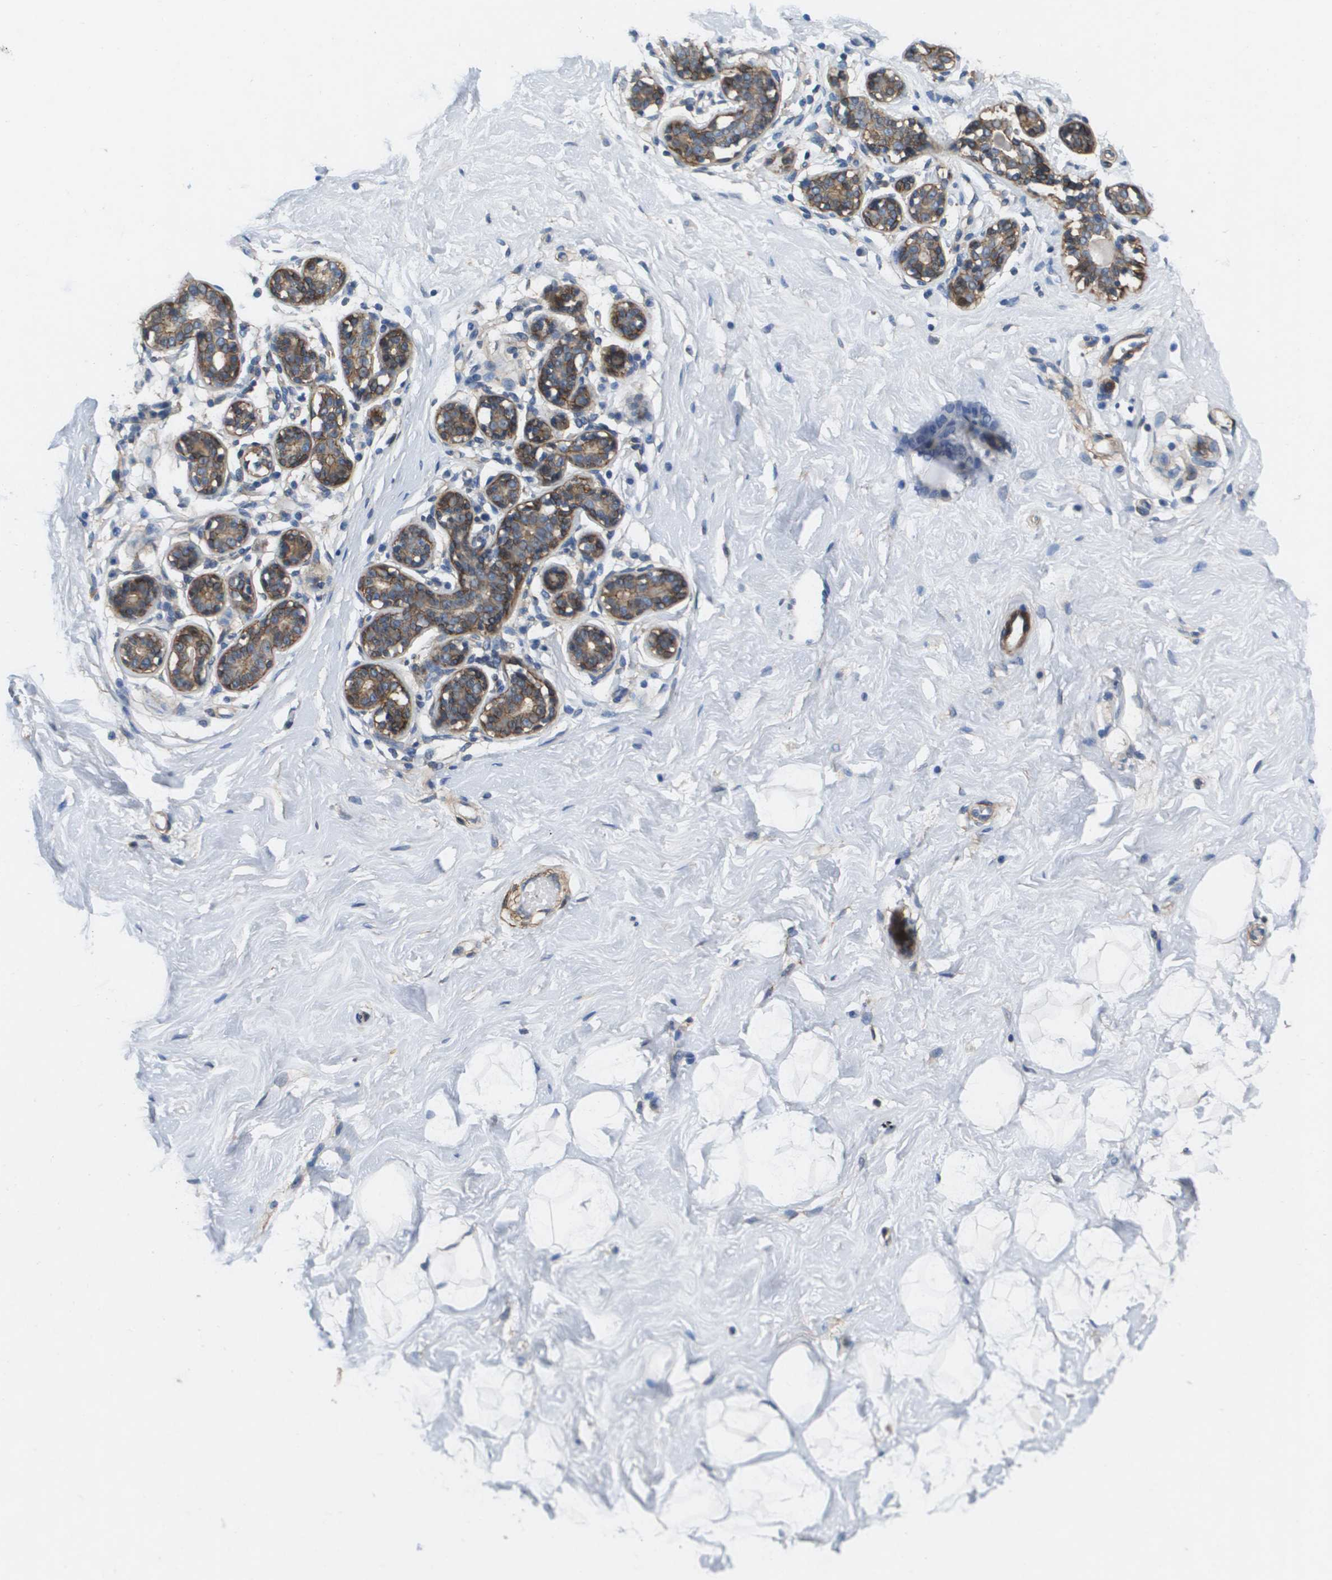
{"staining": {"intensity": "negative", "quantity": "none", "location": "none"}, "tissue": "breast", "cell_type": "Adipocytes", "image_type": "normal", "snomed": [{"axis": "morphology", "description": "Normal tissue, NOS"}, {"axis": "topography", "description": "Breast"}], "caption": "Micrograph shows no significant protein expression in adipocytes of unremarkable breast. (DAB (3,3'-diaminobenzidine) immunohistochemistry (IHC) visualized using brightfield microscopy, high magnification).", "gene": "LPP", "patient": {"sex": "female", "age": 23}}